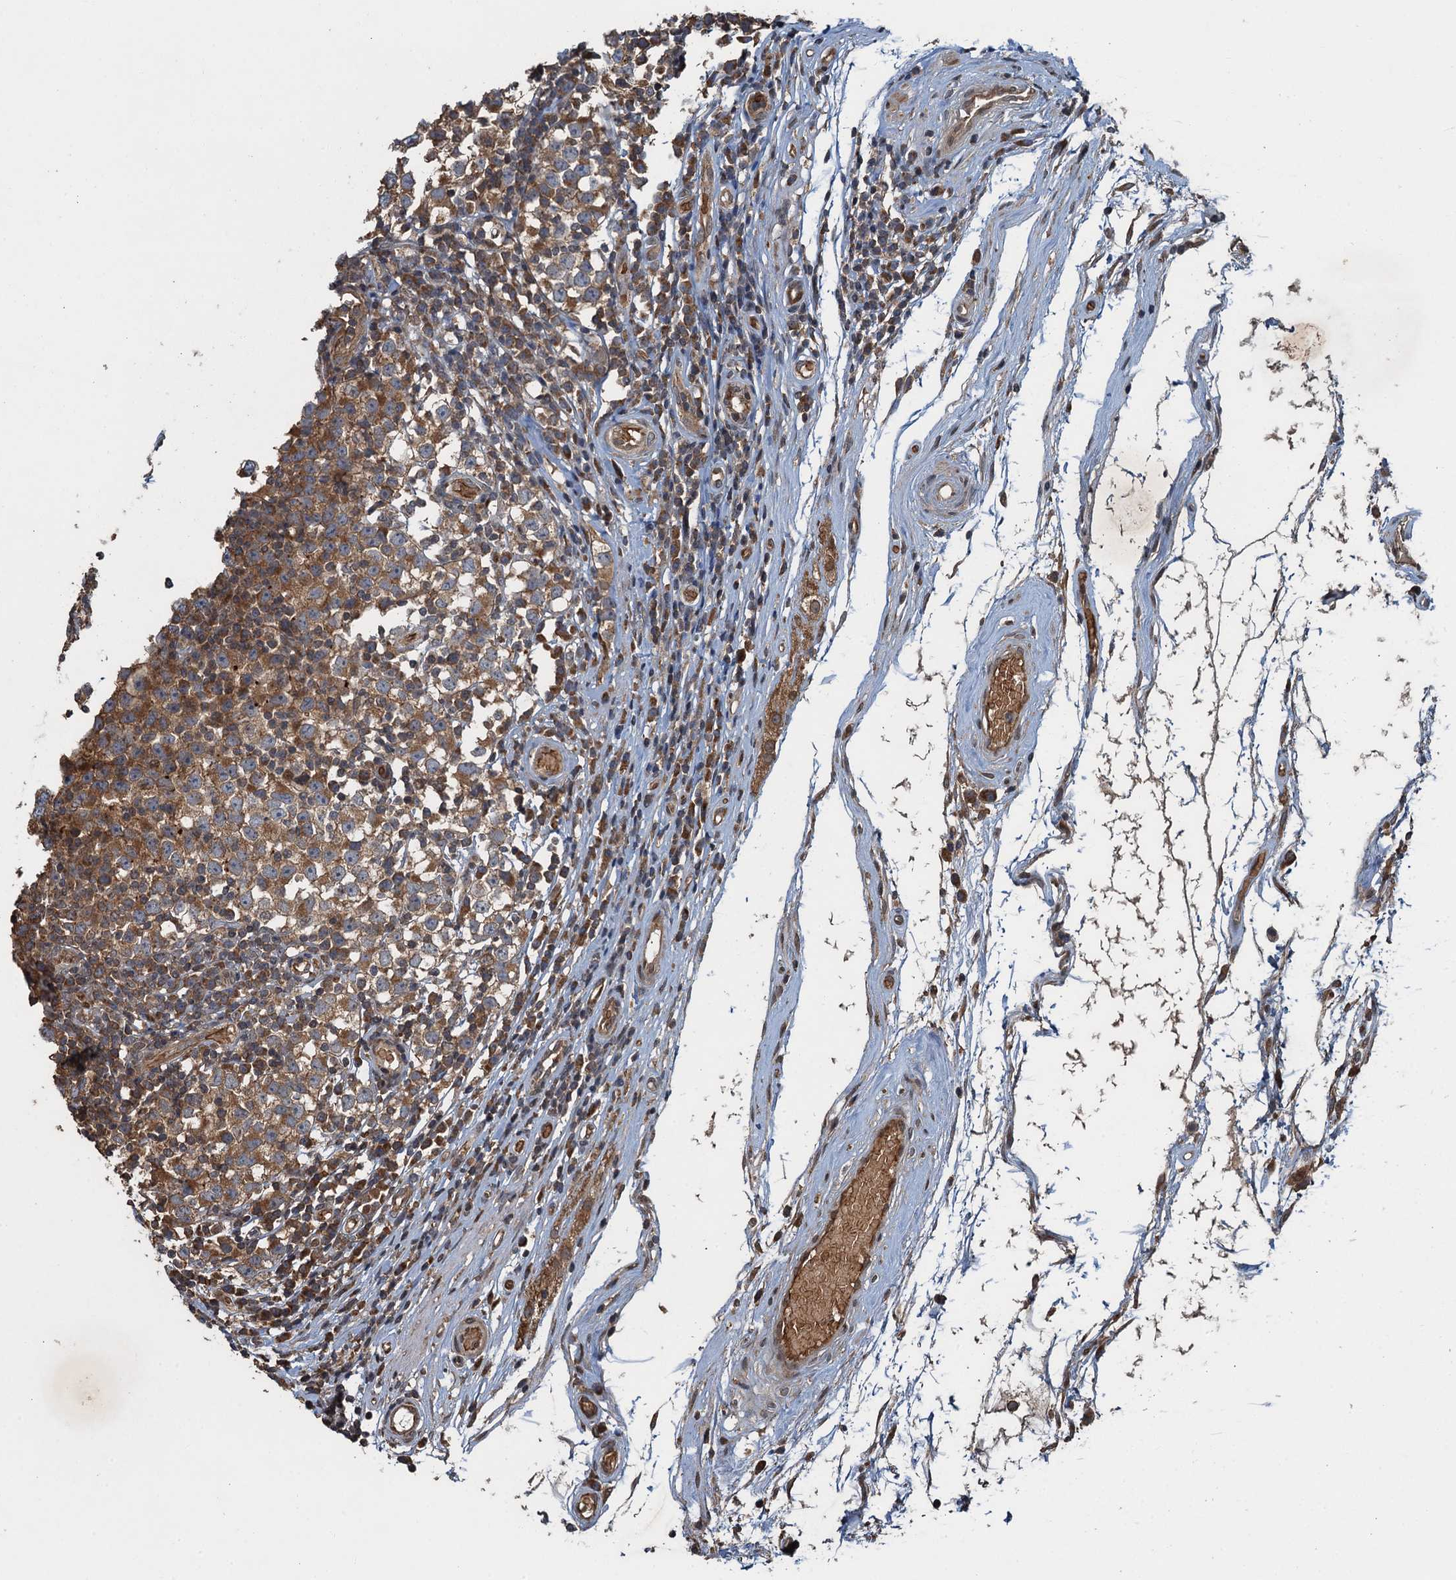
{"staining": {"intensity": "moderate", "quantity": ">75%", "location": "cytoplasmic/membranous"}, "tissue": "testis cancer", "cell_type": "Tumor cells", "image_type": "cancer", "snomed": [{"axis": "morphology", "description": "Seminoma, NOS"}, {"axis": "topography", "description": "Testis"}], "caption": "Human testis cancer stained with a brown dye displays moderate cytoplasmic/membranous positive staining in approximately >75% of tumor cells.", "gene": "SNX32", "patient": {"sex": "male", "age": 65}}